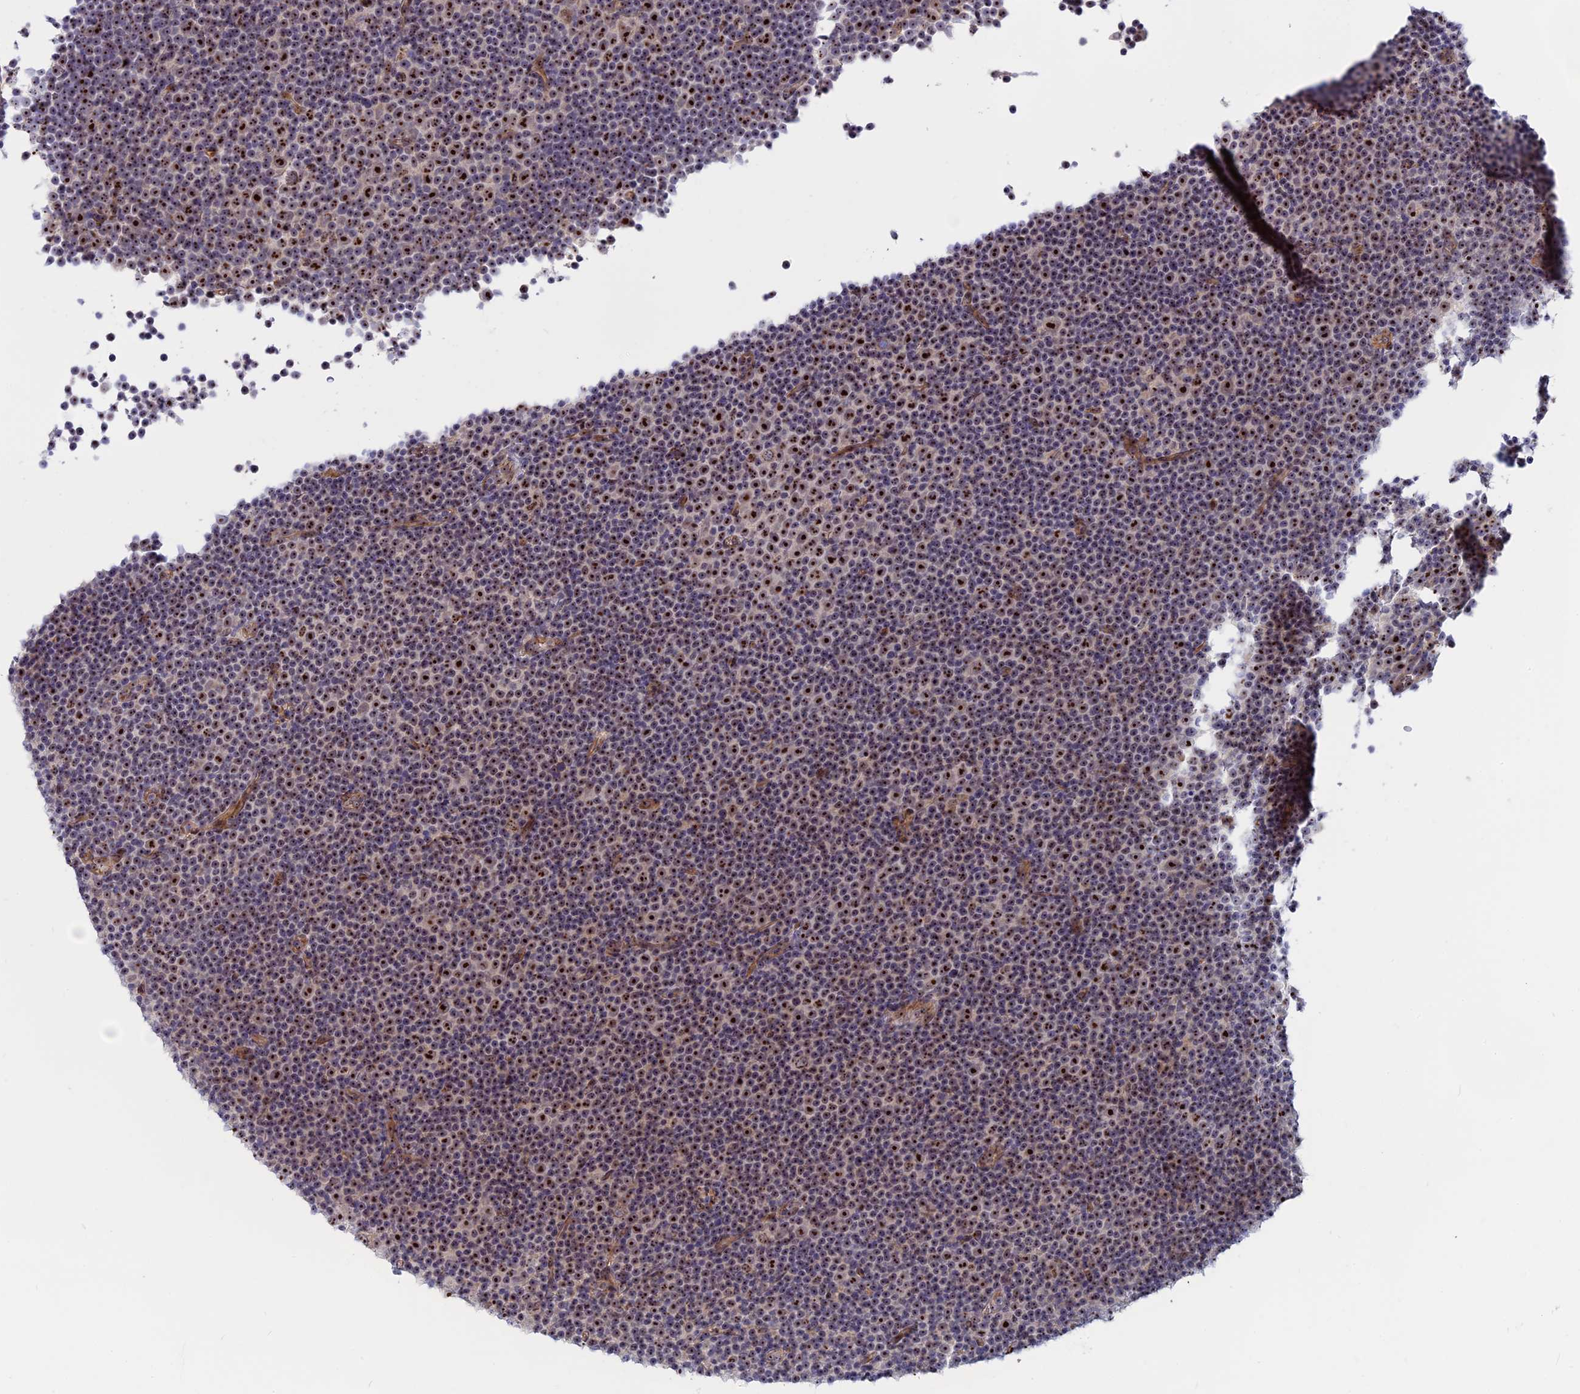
{"staining": {"intensity": "strong", "quantity": ">75%", "location": "nuclear"}, "tissue": "lymphoma", "cell_type": "Tumor cells", "image_type": "cancer", "snomed": [{"axis": "morphology", "description": "Malignant lymphoma, non-Hodgkin's type, Low grade"}, {"axis": "topography", "description": "Lymph node"}], "caption": "About >75% of tumor cells in human low-grade malignant lymphoma, non-Hodgkin's type display strong nuclear protein expression as visualized by brown immunohistochemical staining.", "gene": "DBNDD1", "patient": {"sex": "female", "age": 67}}